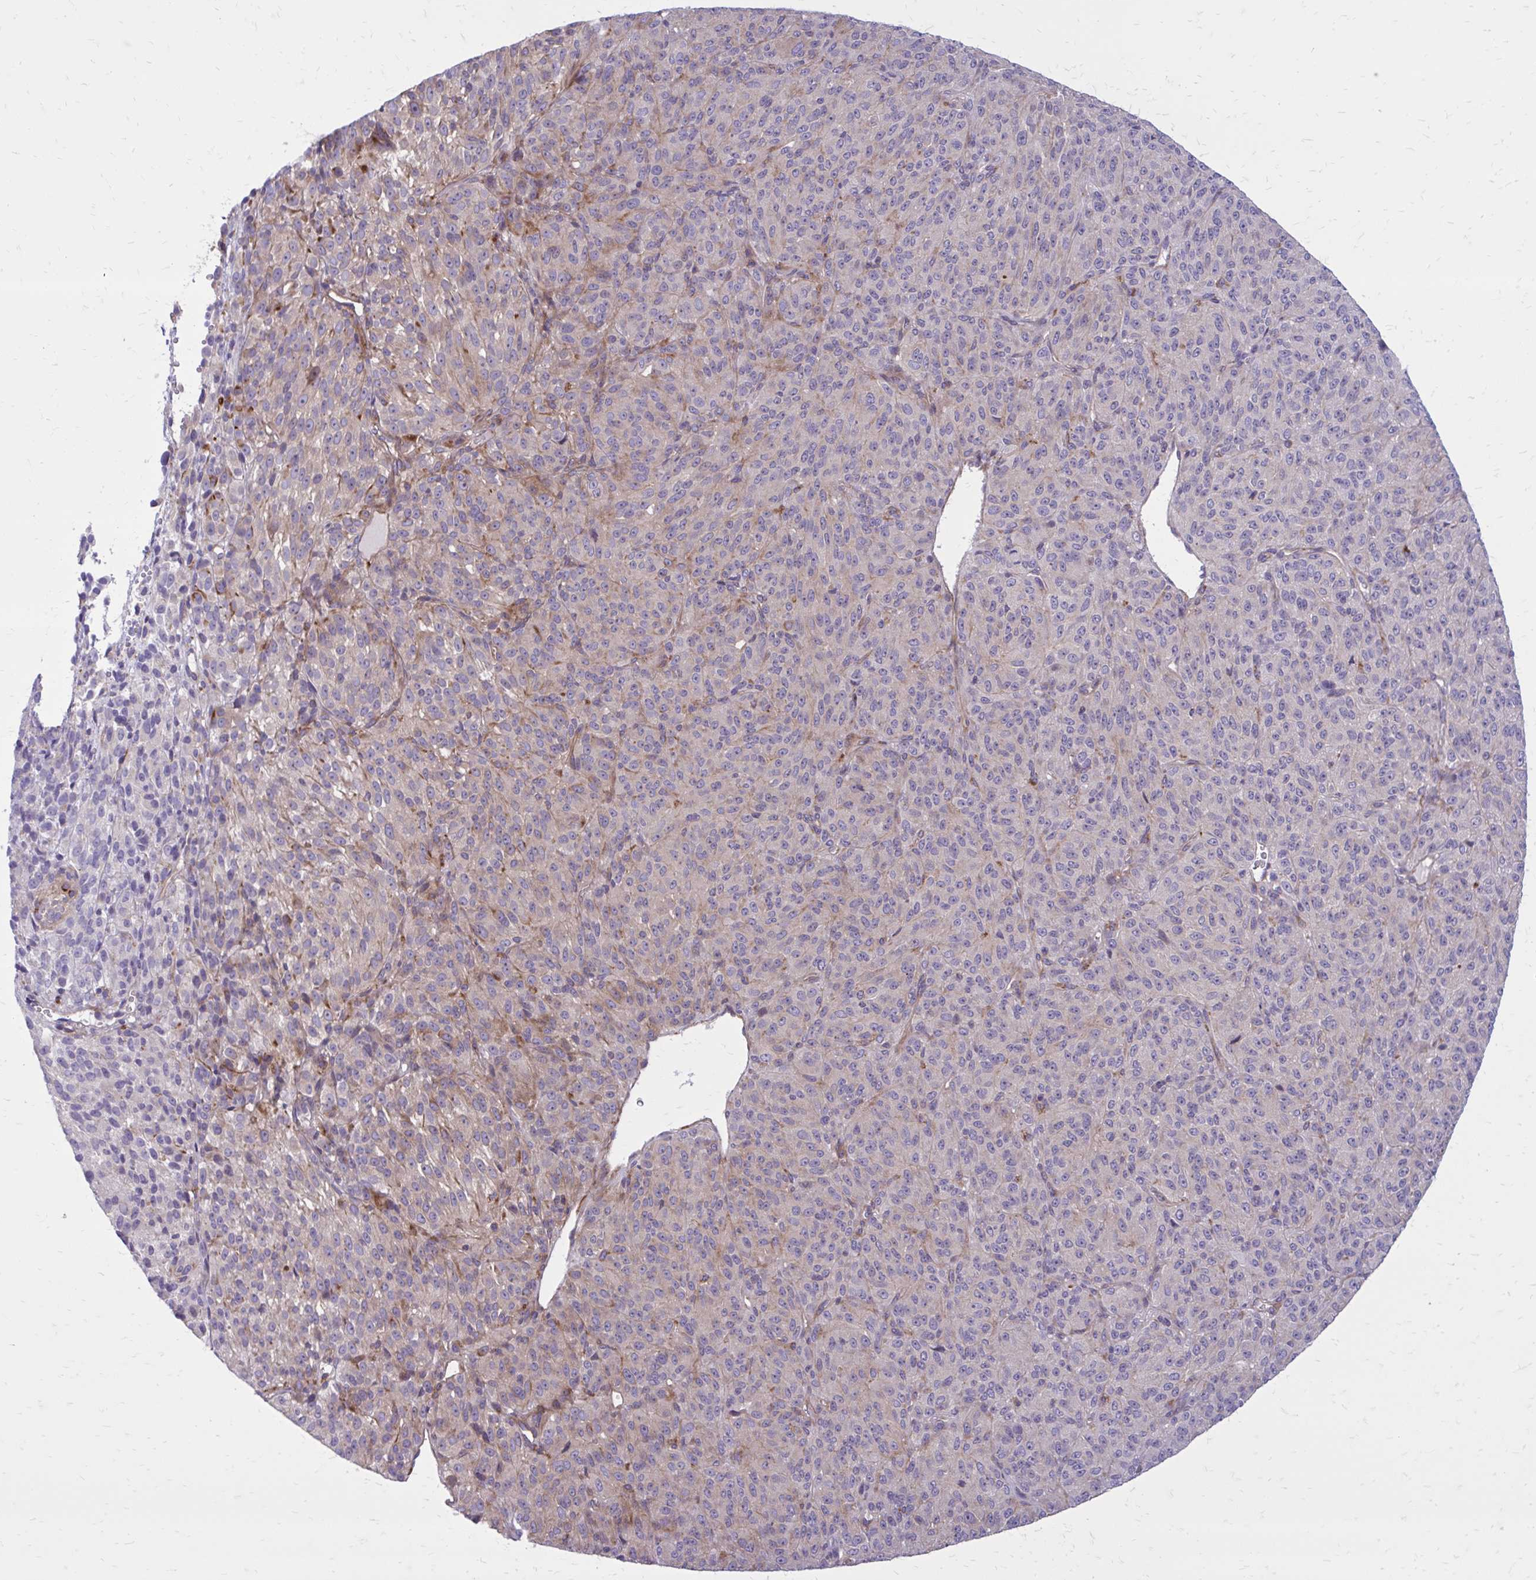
{"staining": {"intensity": "negative", "quantity": "none", "location": "none"}, "tissue": "melanoma", "cell_type": "Tumor cells", "image_type": "cancer", "snomed": [{"axis": "morphology", "description": "Malignant melanoma, Metastatic site"}, {"axis": "topography", "description": "Brain"}], "caption": "An IHC histopathology image of malignant melanoma (metastatic site) is shown. There is no staining in tumor cells of malignant melanoma (metastatic site).", "gene": "FAP", "patient": {"sex": "female", "age": 56}}